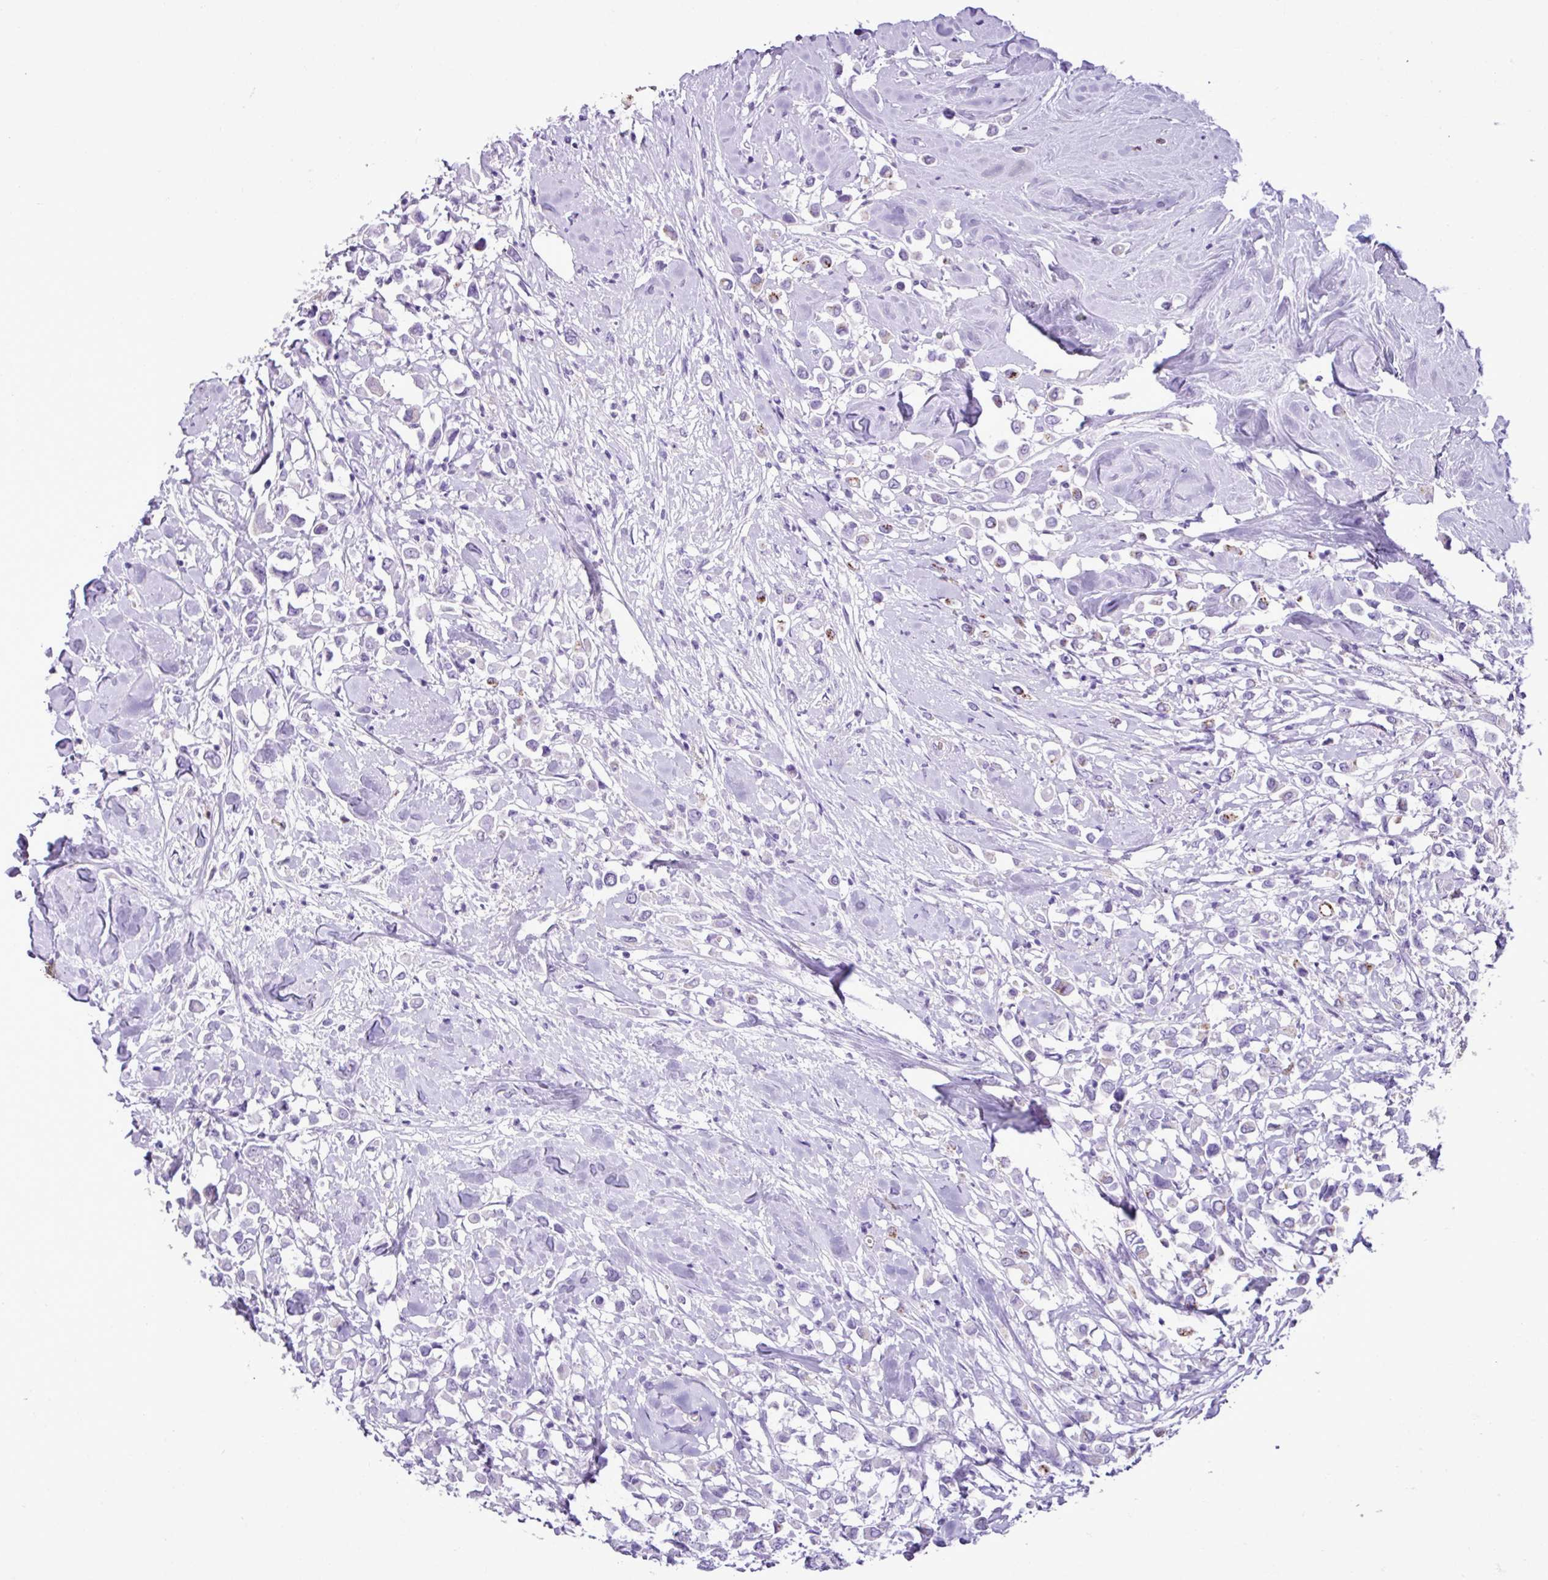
{"staining": {"intensity": "negative", "quantity": "none", "location": "none"}, "tissue": "breast cancer", "cell_type": "Tumor cells", "image_type": "cancer", "snomed": [{"axis": "morphology", "description": "Duct carcinoma"}, {"axis": "topography", "description": "Breast"}], "caption": "Immunohistochemistry (IHC) of human breast cancer (invasive ductal carcinoma) shows no positivity in tumor cells.", "gene": "ZSCAN5A", "patient": {"sex": "female", "age": 61}}